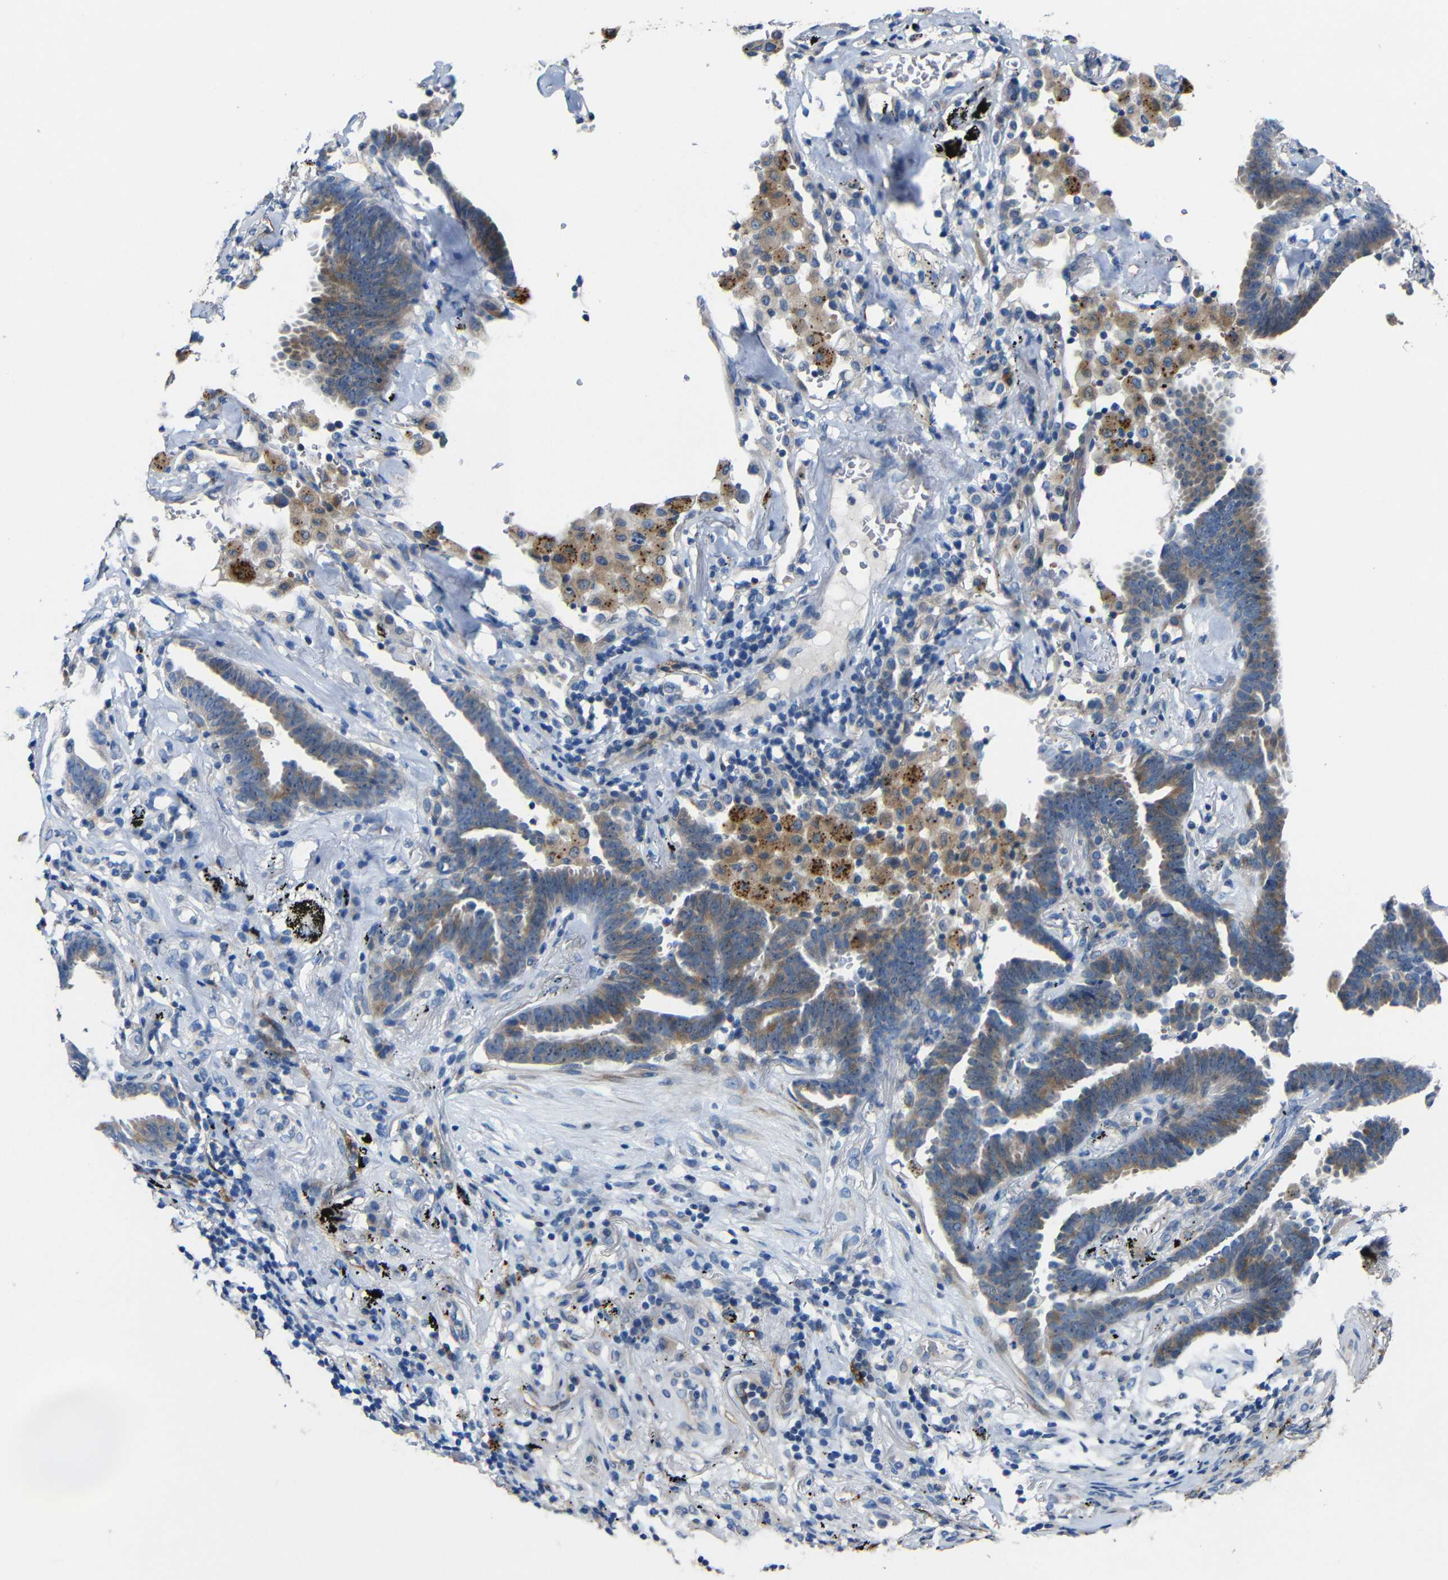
{"staining": {"intensity": "moderate", "quantity": "25%-75%", "location": "cytoplasmic/membranous"}, "tissue": "lung cancer", "cell_type": "Tumor cells", "image_type": "cancer", "snomed": [{"axis": "morphology", "description": "Adenocarcinoma, NOS"}, {"axis": "topography", "description": "Lung"}], "caption": "Human lung cancer (adenocarcinoma) stained with a protein marker exhibits moderate staining in tumor cells.", "gene": "ACKR2", "patient": {"sex": "female", "age": 64}}